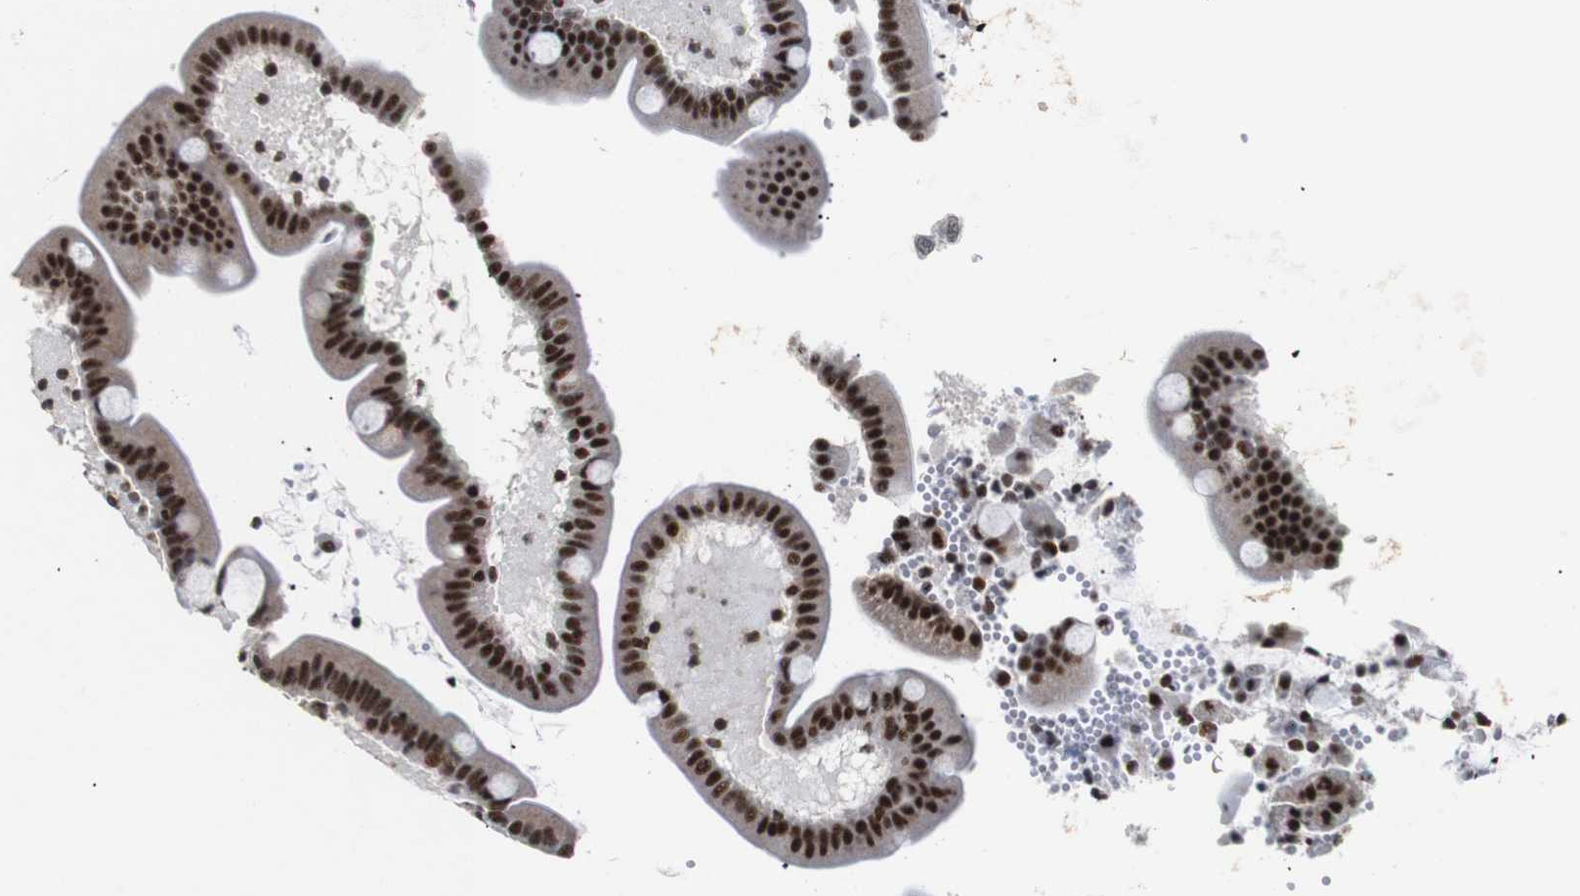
{"staining": {"intensity": "strong", "quantity": ">75%", "location": "cytoplasmic/membranous,nuclear"}, "tissue": "duodenum", "cell_type": "Glandular cells", "image_type": "normal", "snomed": [{"axis": "morphology", "description": "Normal tissue, NOS"}, {"axis": "topography", "description": "Duodenum"}], "caption": "Protein staining demonstrates strong cytoplasmic/membranous,nuclear expression in approximately >75% of glandular cells in unremarkable duodenum. (brown staining indicates protein expression, while blue staining denotes nuclei).", "gene": "PYM1", "patient": {"sex": "male", "age": 54}}